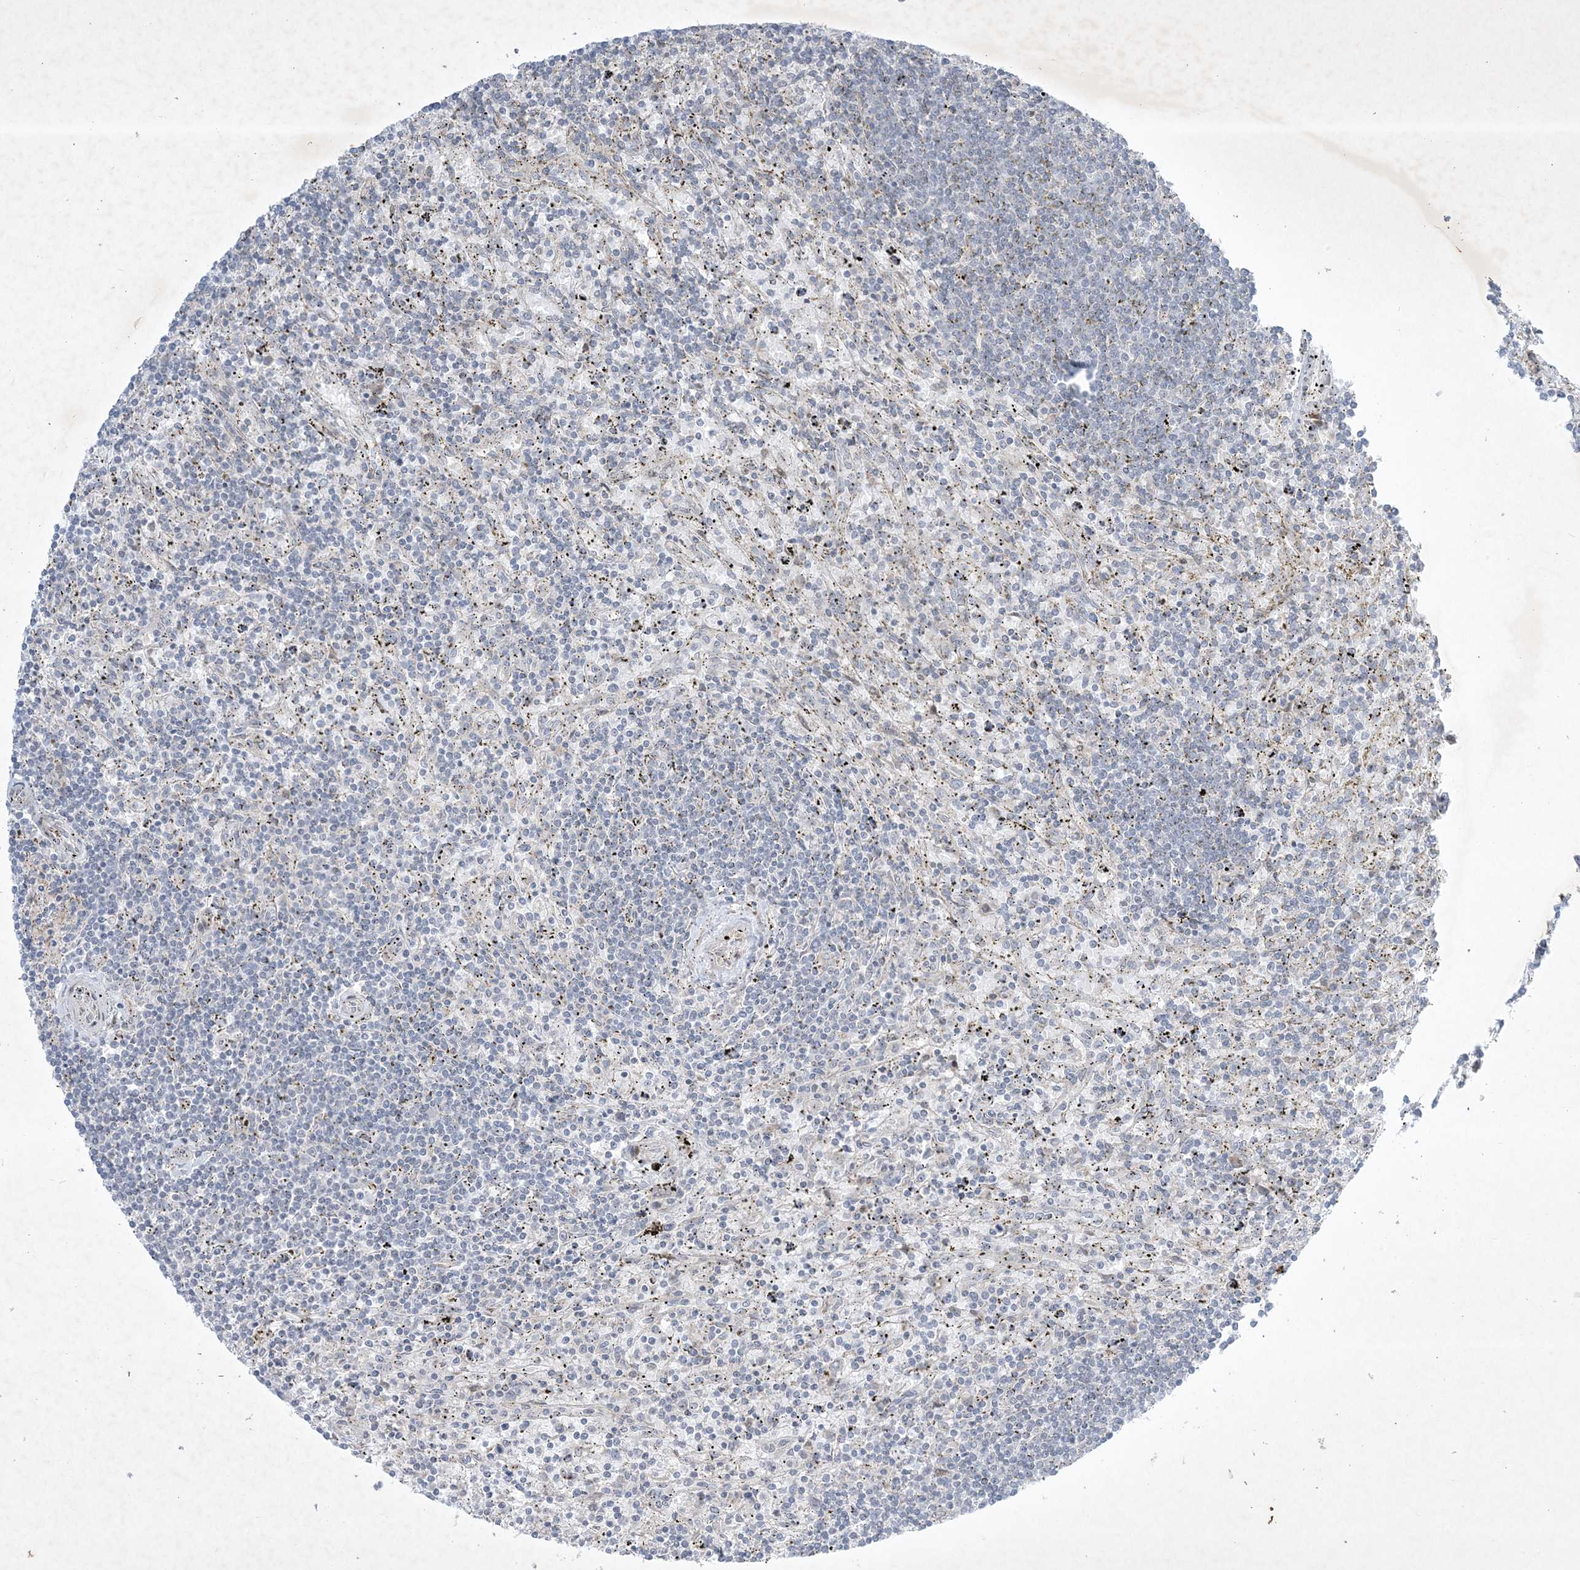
{"staining": {"intensity": "negative", "quantity": "none", "location": "none"}, "tissue": "lymphoma", "cell_type": "Tumor cells", "image_type": "cancer", "snomed": [{"axis": "morphology", "description": "Malignant lymphoma, non-Hodgkin's type, Low grade"}, {"axis": "topography", "description": "Spleen"}], "caption": "Low-grade malignant lymphoma, non-Hodgkin's type was stained to show a protein in brown. There is no significant staining in tumor cells. Nuclei are stained in blue.", "gene": "SOGA3", "patient": {"sex": "male", "age": 76}}